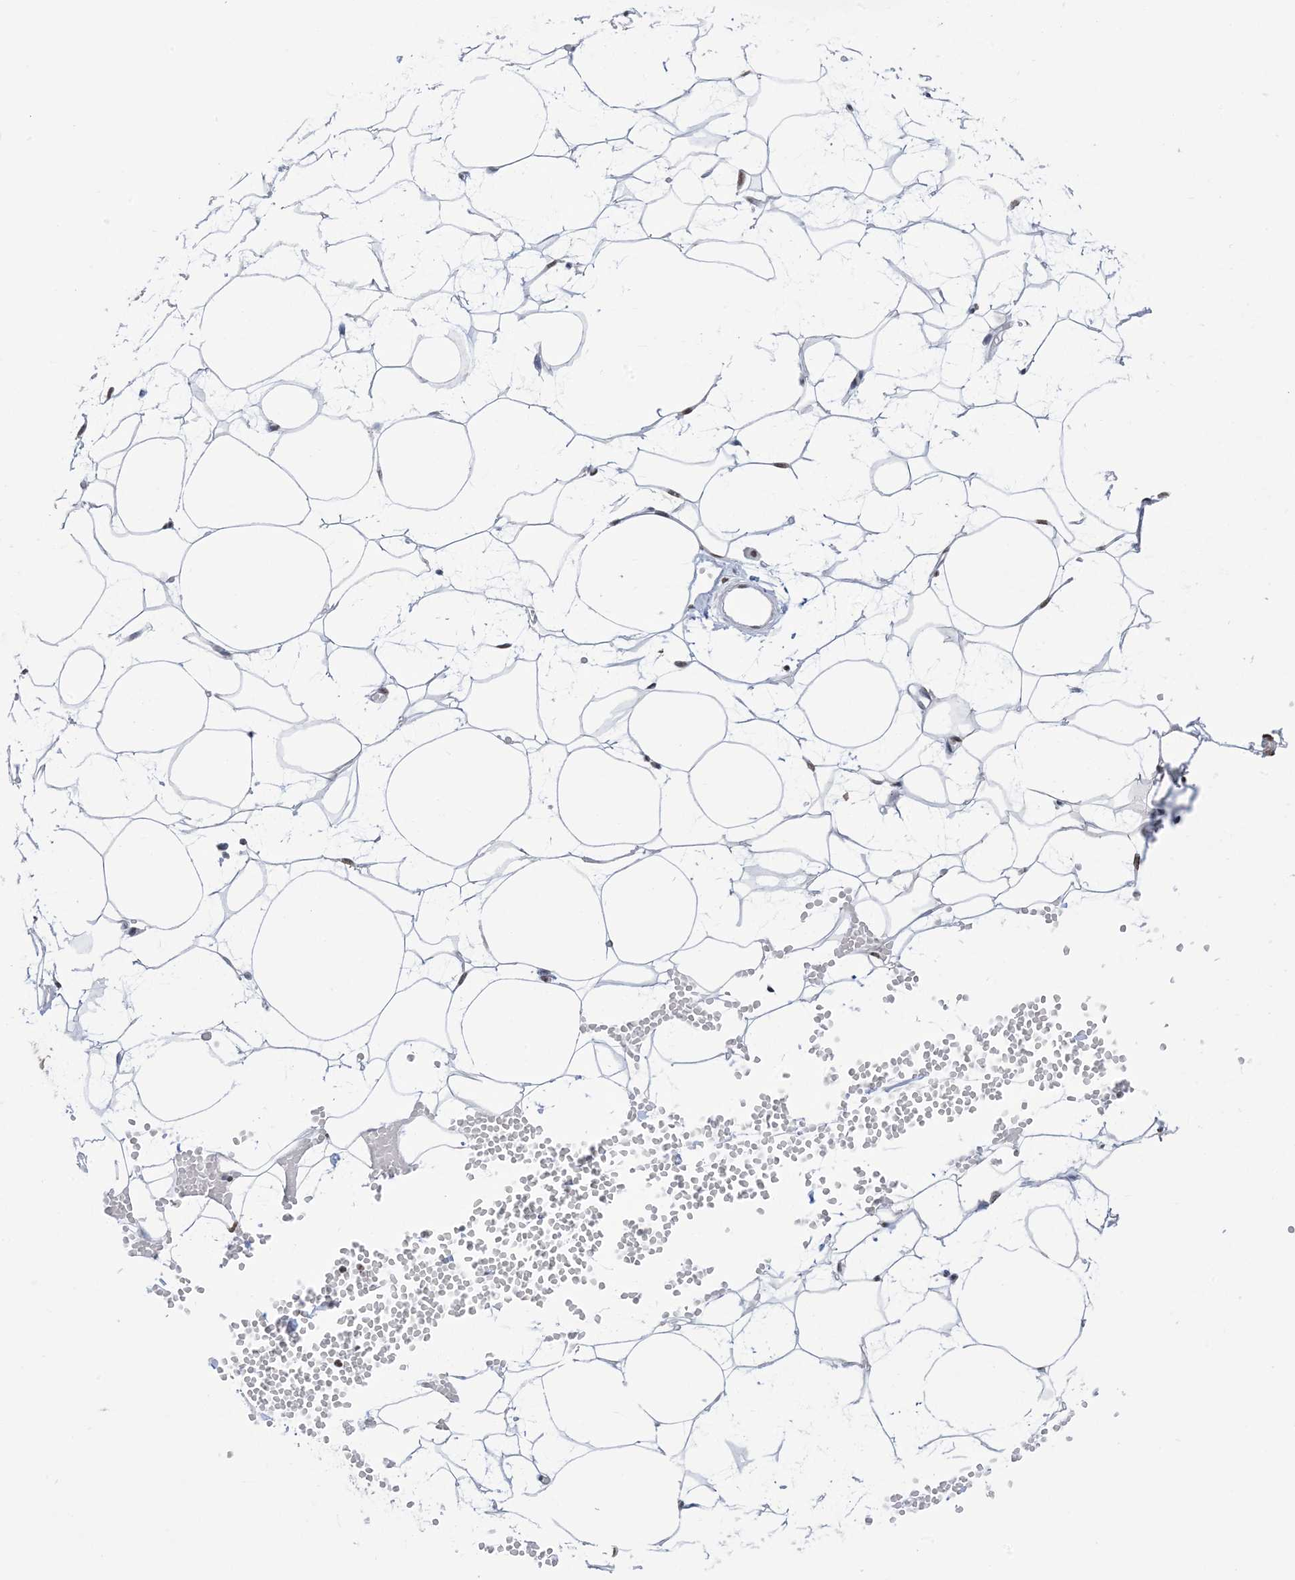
{"staining": {"intensity": "moderate", "quantity": "25%-75%", "location": "nuclear"}, "tissue": "adipose tissue", "cell_type": "Adipocytes", "image_type": "normal", "snomed": [{"axis": "morphology", "description": "Normal tissue, NOS"}, {"axis": "topography", "description": "Breast"}], "caption": "The histopathology image reveals staining of normal adipose tissue, revealing moderate nuclear protein positivity (brown color) within adipocytes.", "gene": "ZNF792", "patient": {"sex": "female", "age": 23}}